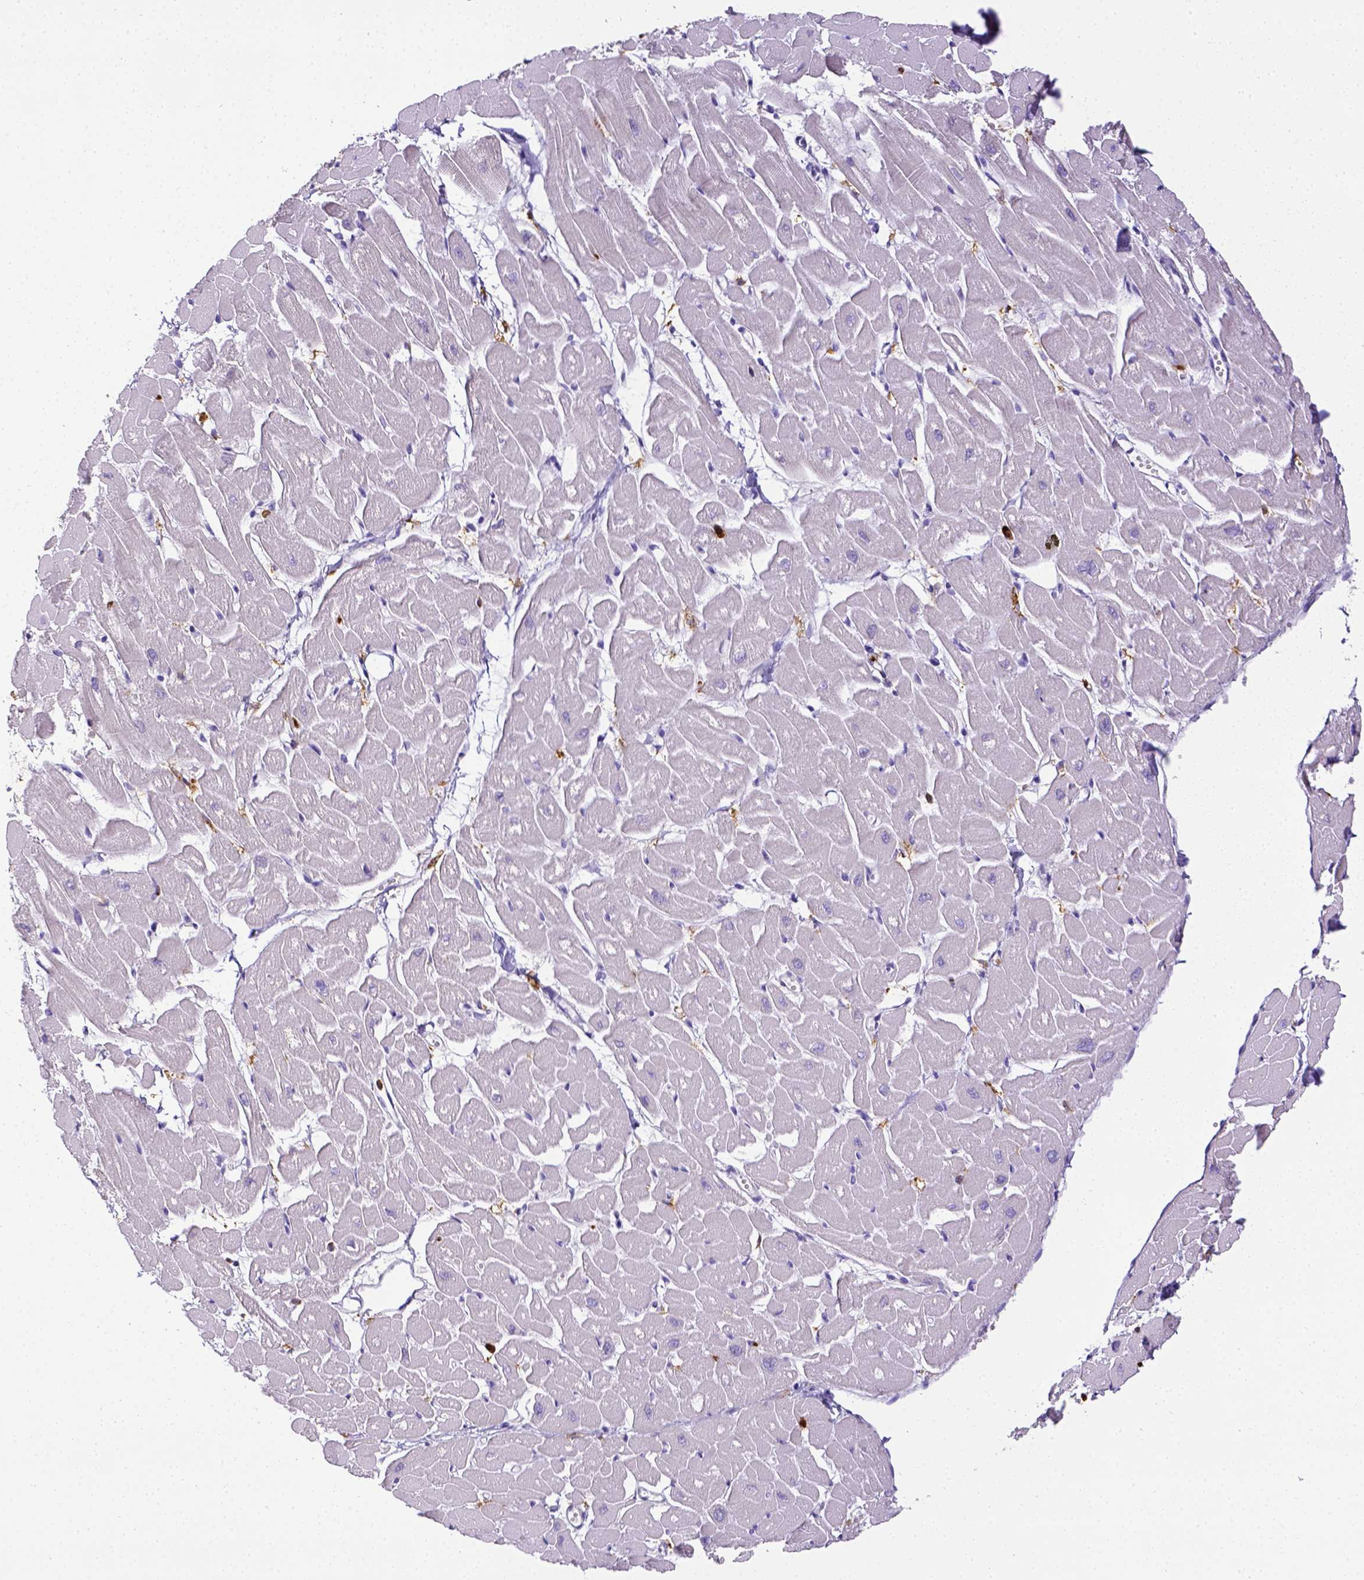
{"staining": {"intensity": "negative", "quantity": "none", "location": "none"}, "tissue": "heart muscle", "cell_type": "Cardiomyocytes", "image_type": "normal", "snomed": [{"axis": "morphology", "description": "Normal tissue, NOS"}, {"axis": "topography", "description": "Heart"}], "caption": "A photomicrograph of human heart muscle is negative for staining in cardiomyocytes.", "gene": "ITGAM", "patient": {"sex": "male", "age": 57}}